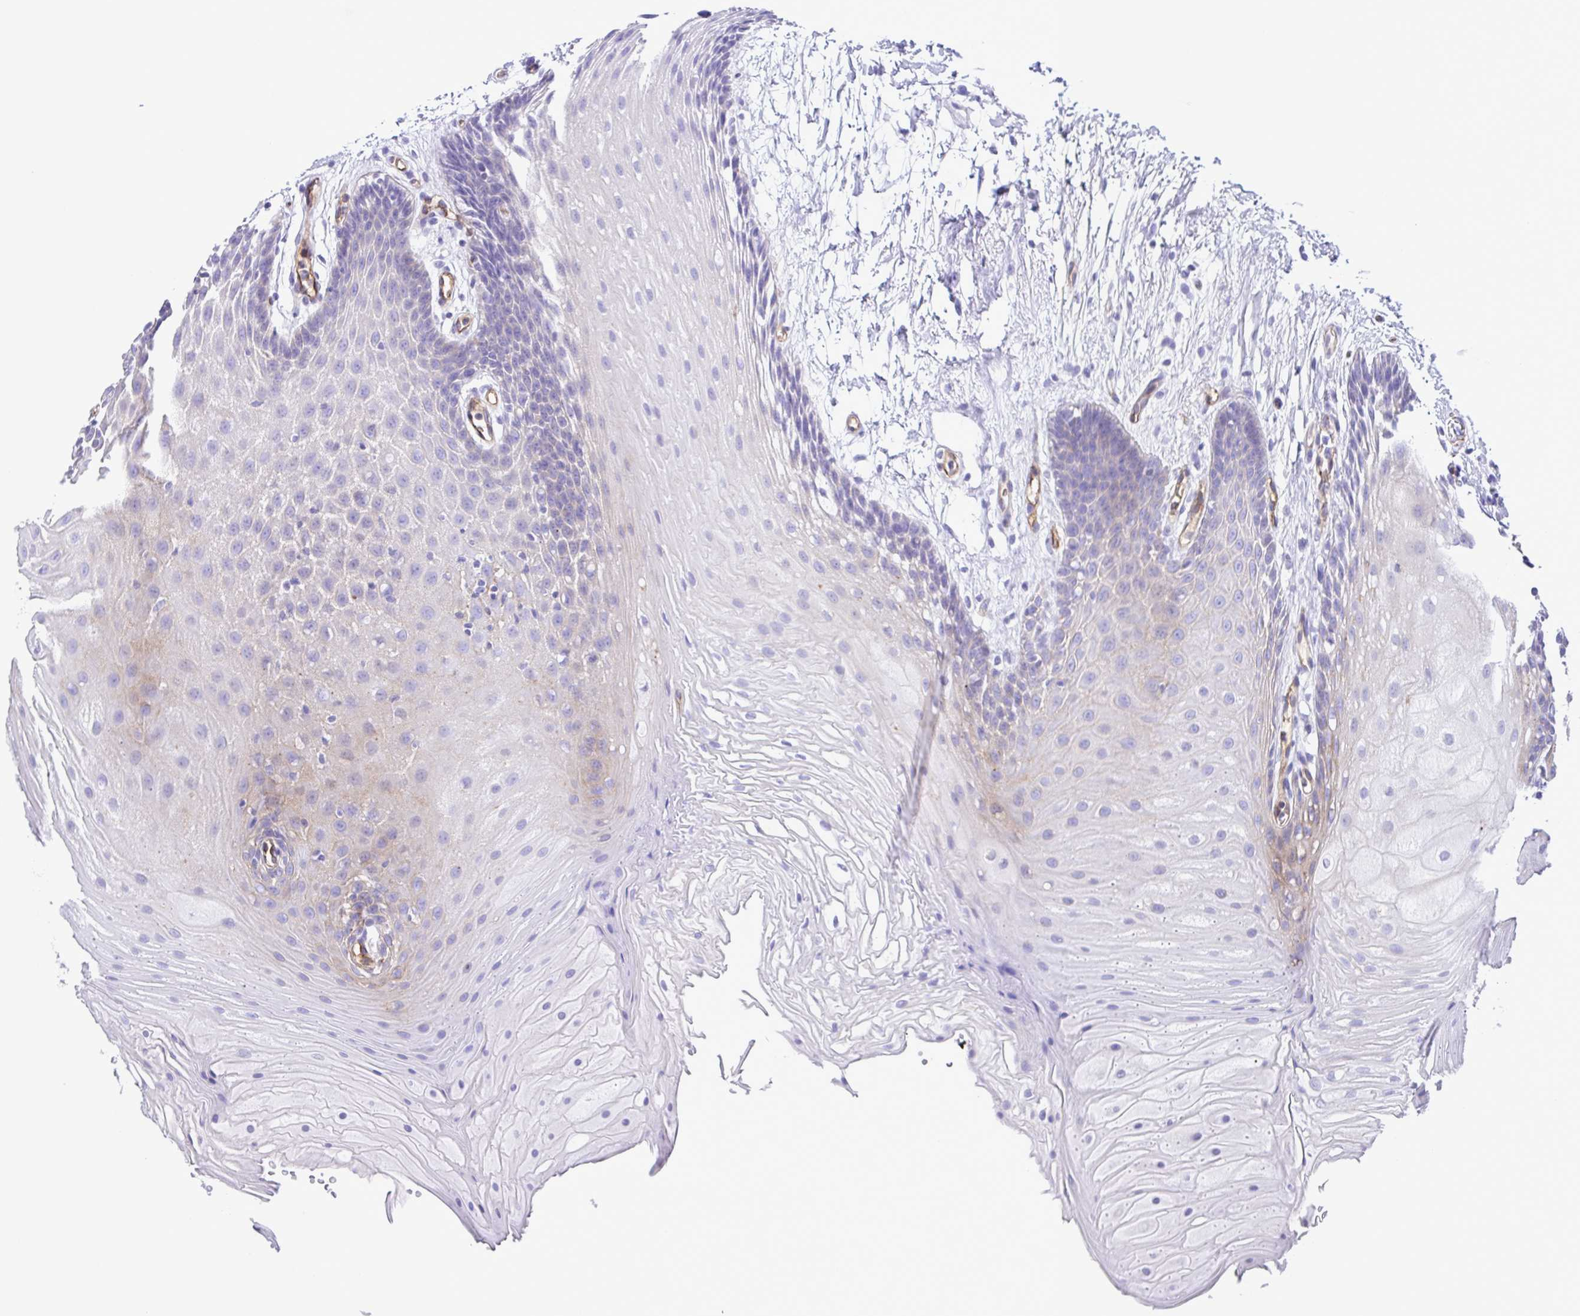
{"staining": {"intensity": "moderate", "quantity": "<25%", "location": "cytoplasmic/membranous"}, "tissue": "oral mucosa", "cell_type": "Squamous epithelial cells", "image_type": "normal", "snomed": [{"axis": "morphology", "description": "Normal tissue, NOS"}, {"axis": "morphology", "description": "Squamous cell carcinoma, NOS"}, {"axis": "topography", "description": "Oral tissue"}, {"axis": "topography", "description": "Tounge, NOS"}, {"axis": "topography", "description": "Head-Neck"}], "caption": "Approximately <25% of squamous epithelial cells in benign oral mucosa exhibit moderate cytoplasmic/membranous protein expression as visualized by brown immunohistochemical staining.", "gene": "FLT1", "patient": {"sex": "male", "age": 62}}